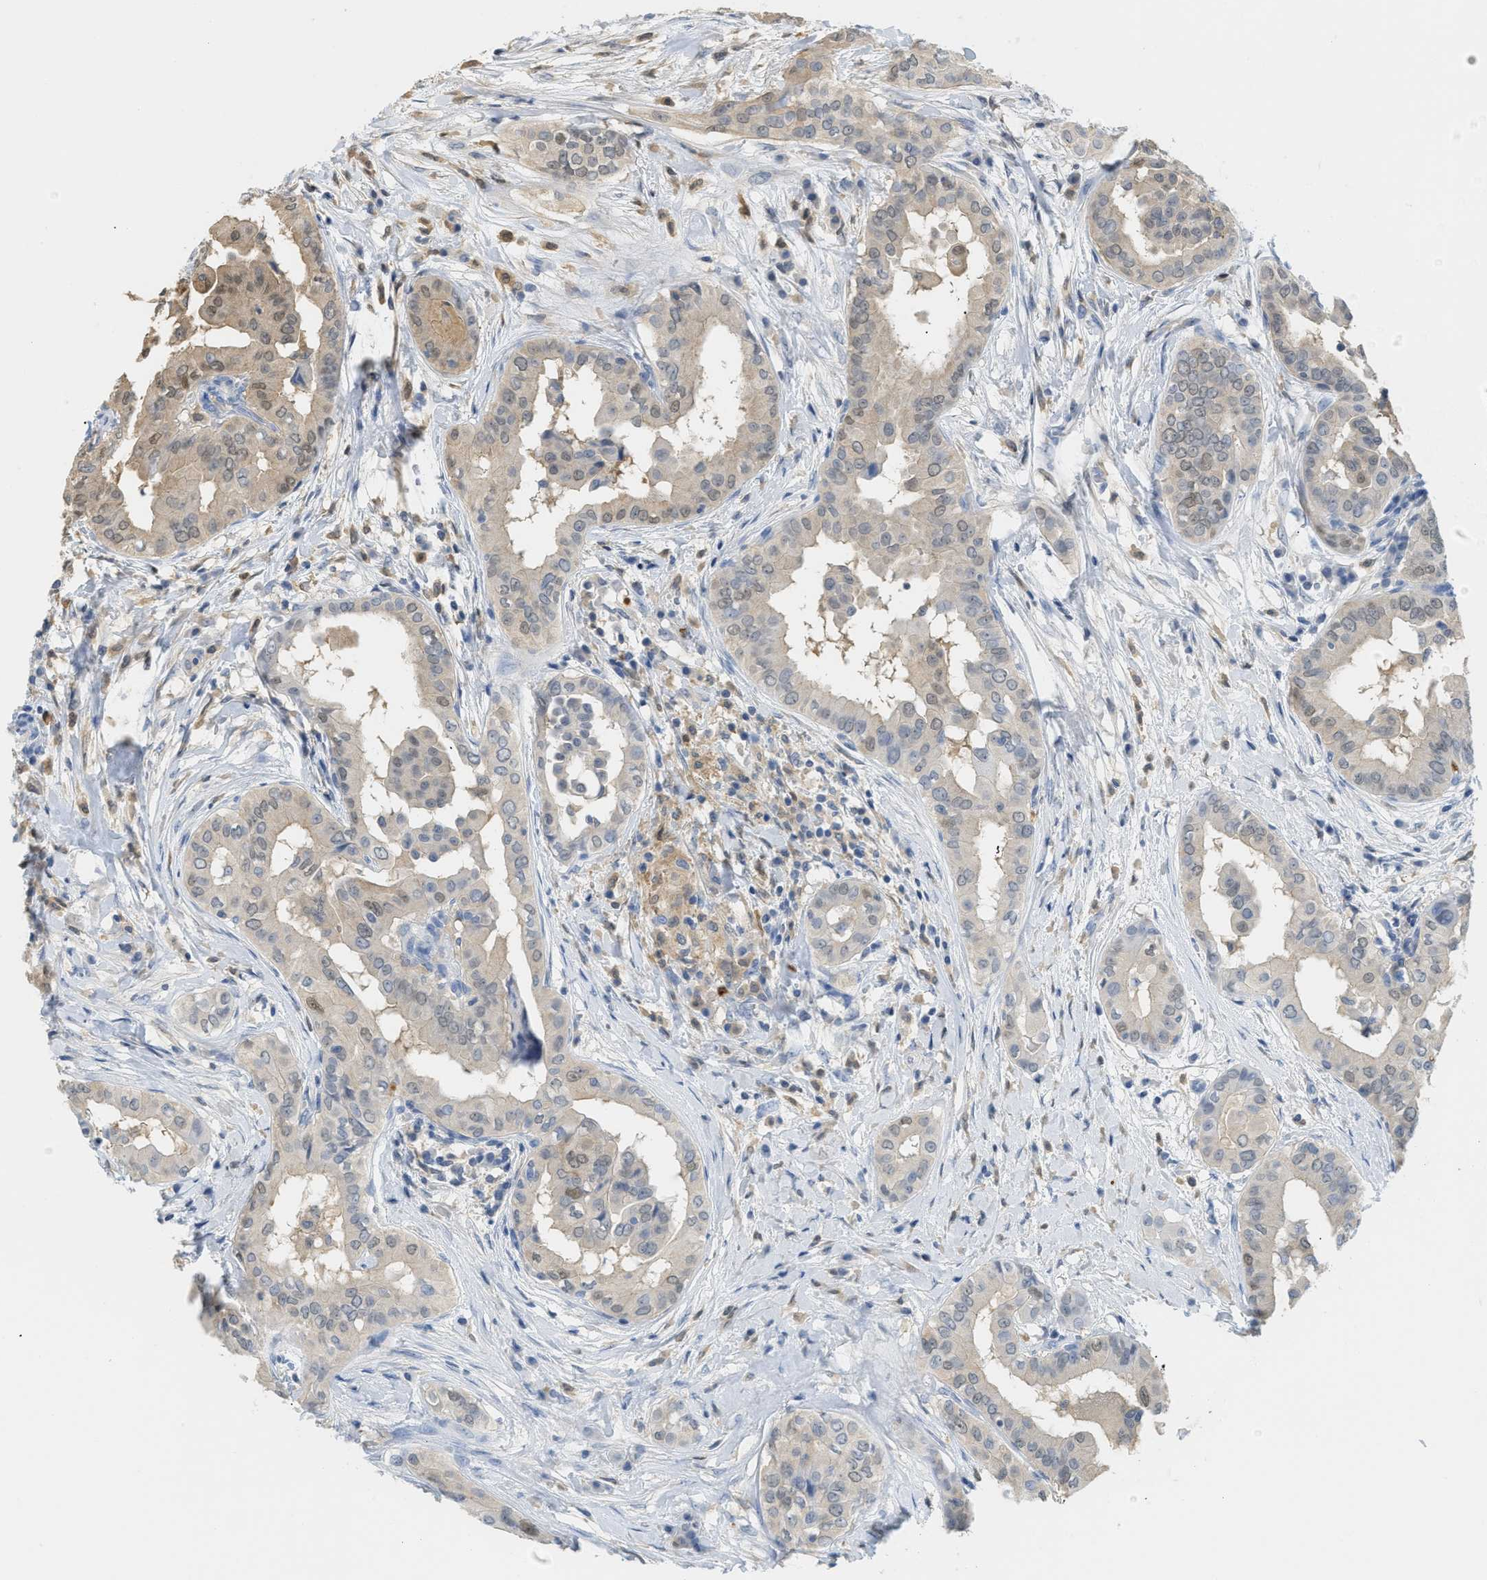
{"staining": {"intensity": "weak", "quantity": ">75%", "location": "cytoplasmic/membranous,nuclear"}, "tissue": "thyroid cancer", "cell_type": "Tumor cells", "image_type": "cancer", "snomed": [{"axis": "morphology", "description": "Papillary adenocarcinoma, NOS"}, {"axis": "topography", "description": "Thyroid gland"}], "caption": "DAB immunohistochemical staining of thyroid papillary adenocarcinoma displays weak cytoplasmic/membranous and nuclear protein expression in approximately >75% of tumor cells.", "gene": "SERPINB1", "patient": {"sex": "male", "age": 33}}